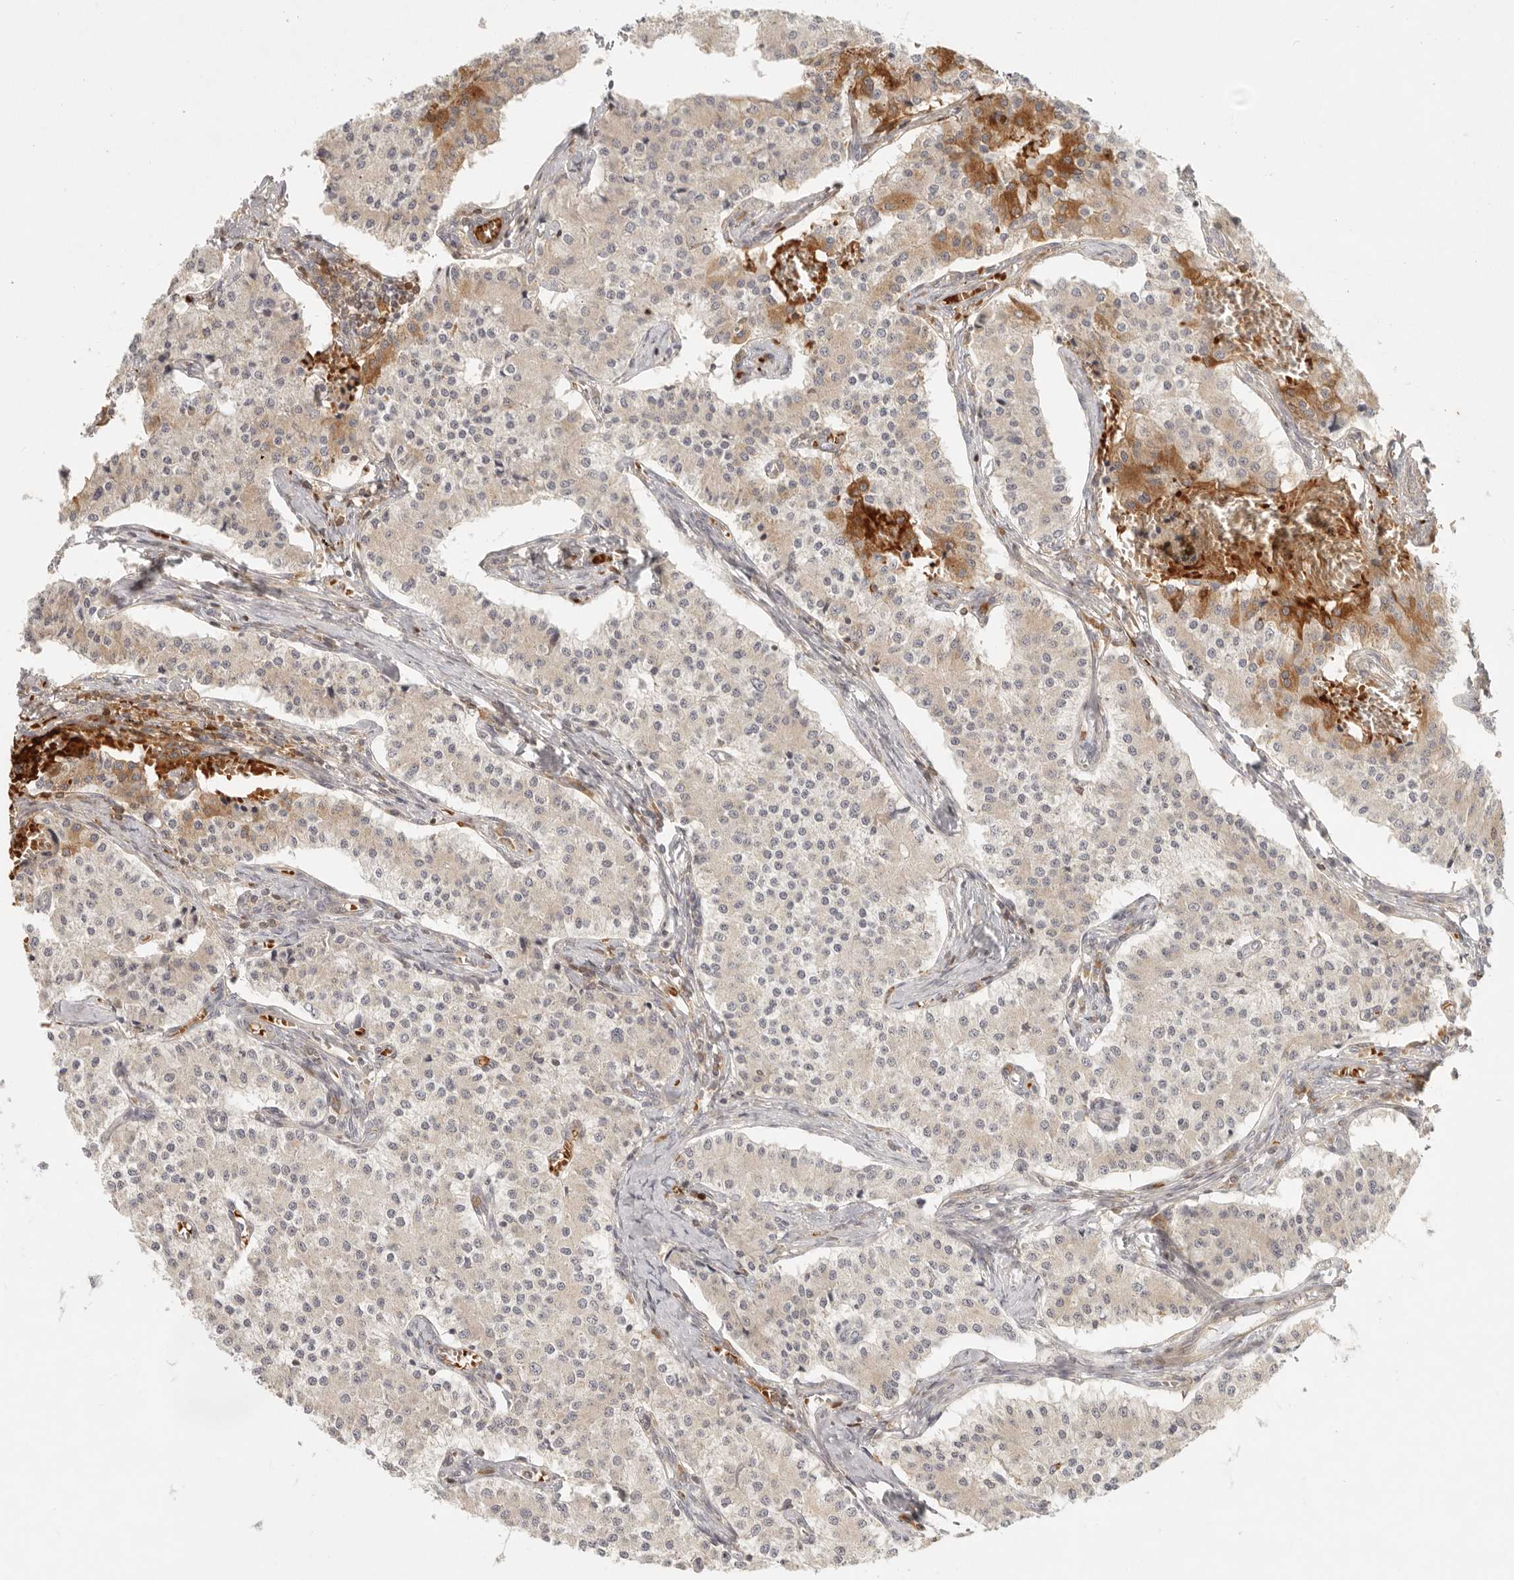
{"staining": {"intensity": "moderate", "quantity": "<25%", "location": "cytoplasmic/membranous"}, "tissue": "carcinoid", "cell_type": "Tumor cells", "image_type": "cancer", "snomed": [{"axis": "morphology", "description": "Carcinoid, malignant, NOS"}, {"axis": "topography", "description": "Colon"}], "caption": "A brown stain highlights moderate cytoplasmic/membranous expression of a protein in human carcinoid tumor cells. Using DAB (brown) and hematoxylin (blue) stains, captured at high magnification using brightfield microscopy.", "gene": "AHDC1", "patient": {"sex": "female", "age": 52}}